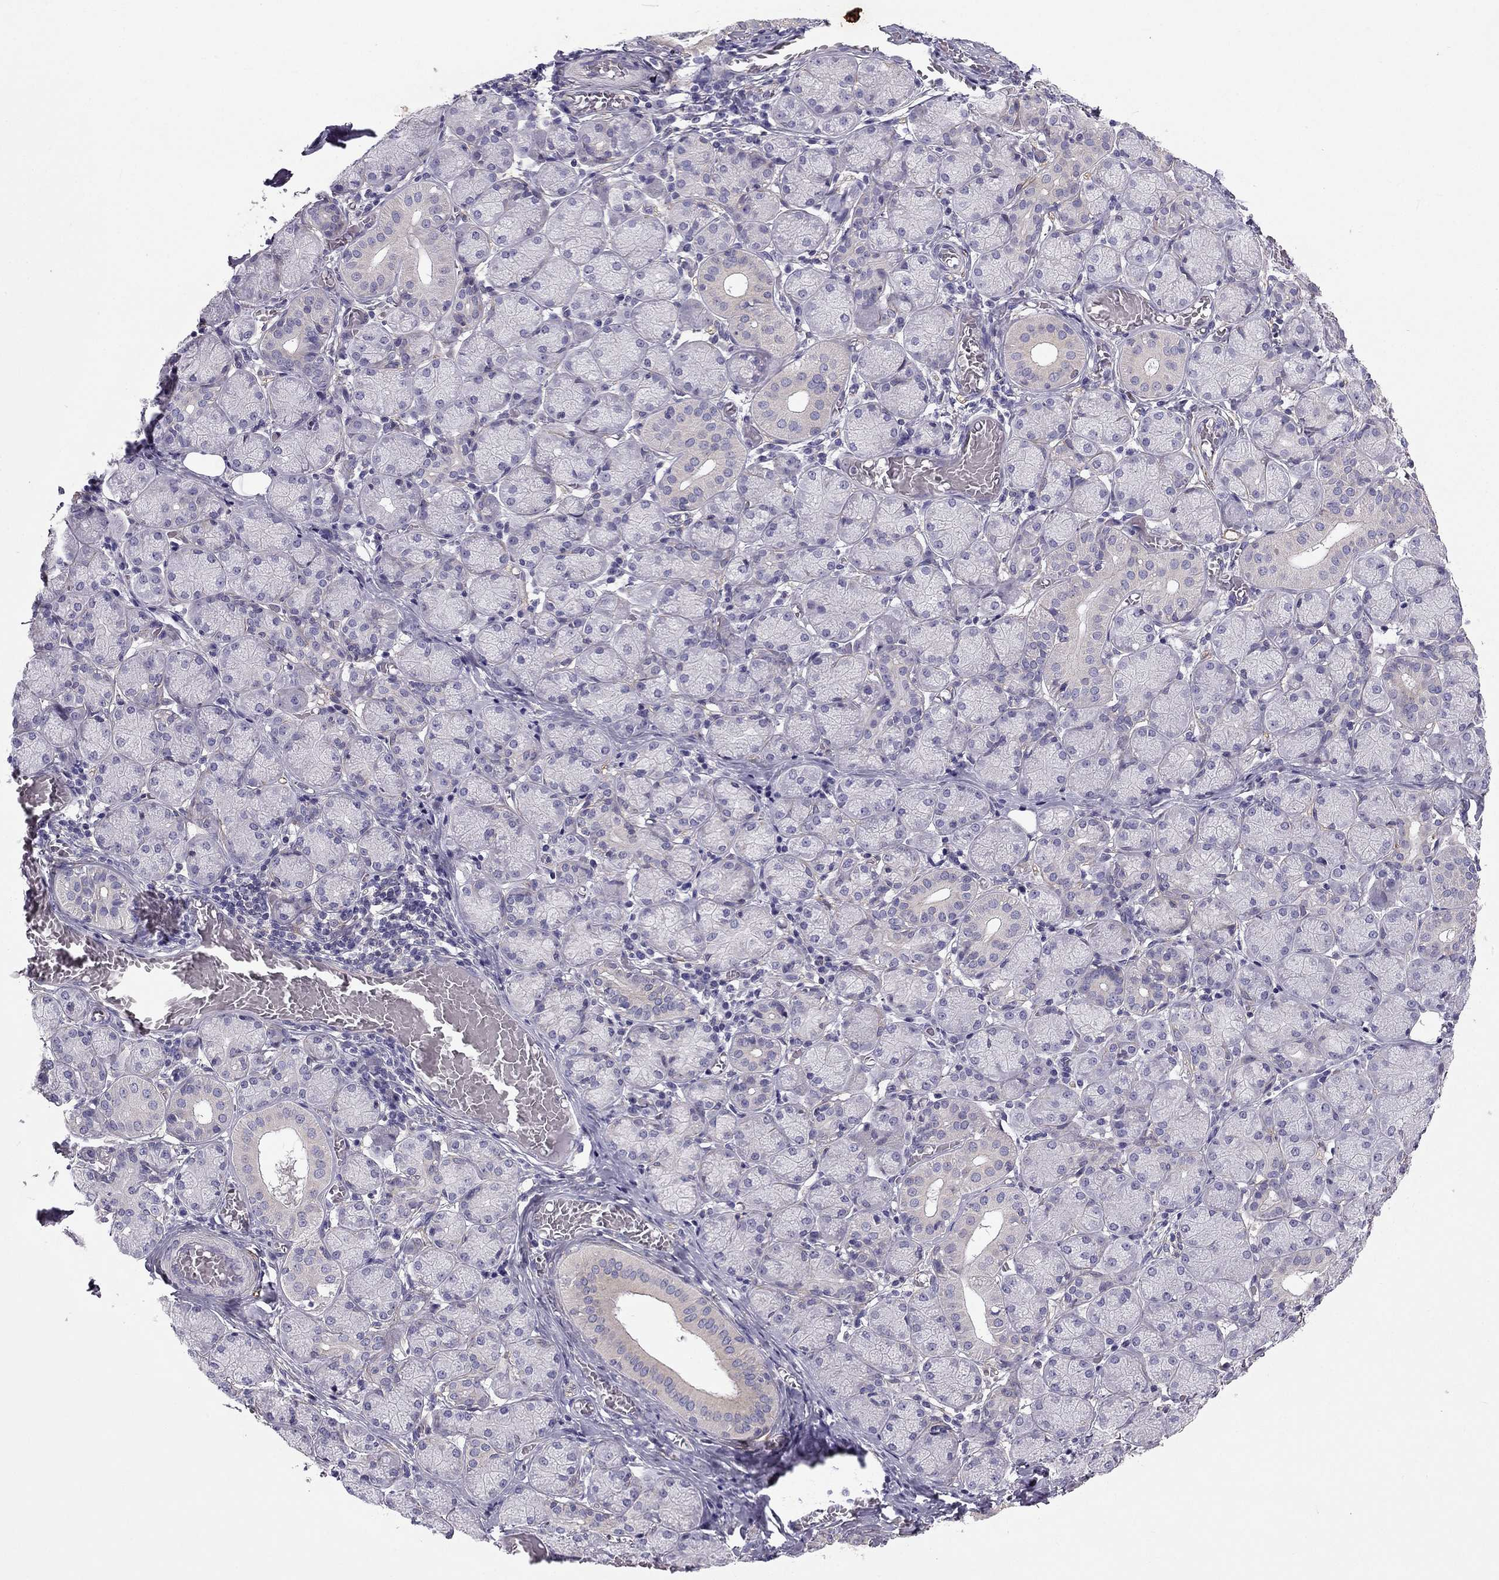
{"staining": {"intensity": "negative", "quantity": "none", "location": "none"}, "tissue": "salivary gland", "cell_type": "Glandular cells", "image_type": "normal", "snomed": [{"axis": "morphology", "description": "Normal tissue, NOS"}, {"axis": "topography", "description": "Salivary gland"}, {"axis": "topography", "description": "Peripheral nerve tissue"}], "caption": "DAB immunohistochemical staining of normal salivary gland demonstrates no significant expression in glandular cells.", "gene": "SYT5", "patient": {"sex": "female", "age": 24}}